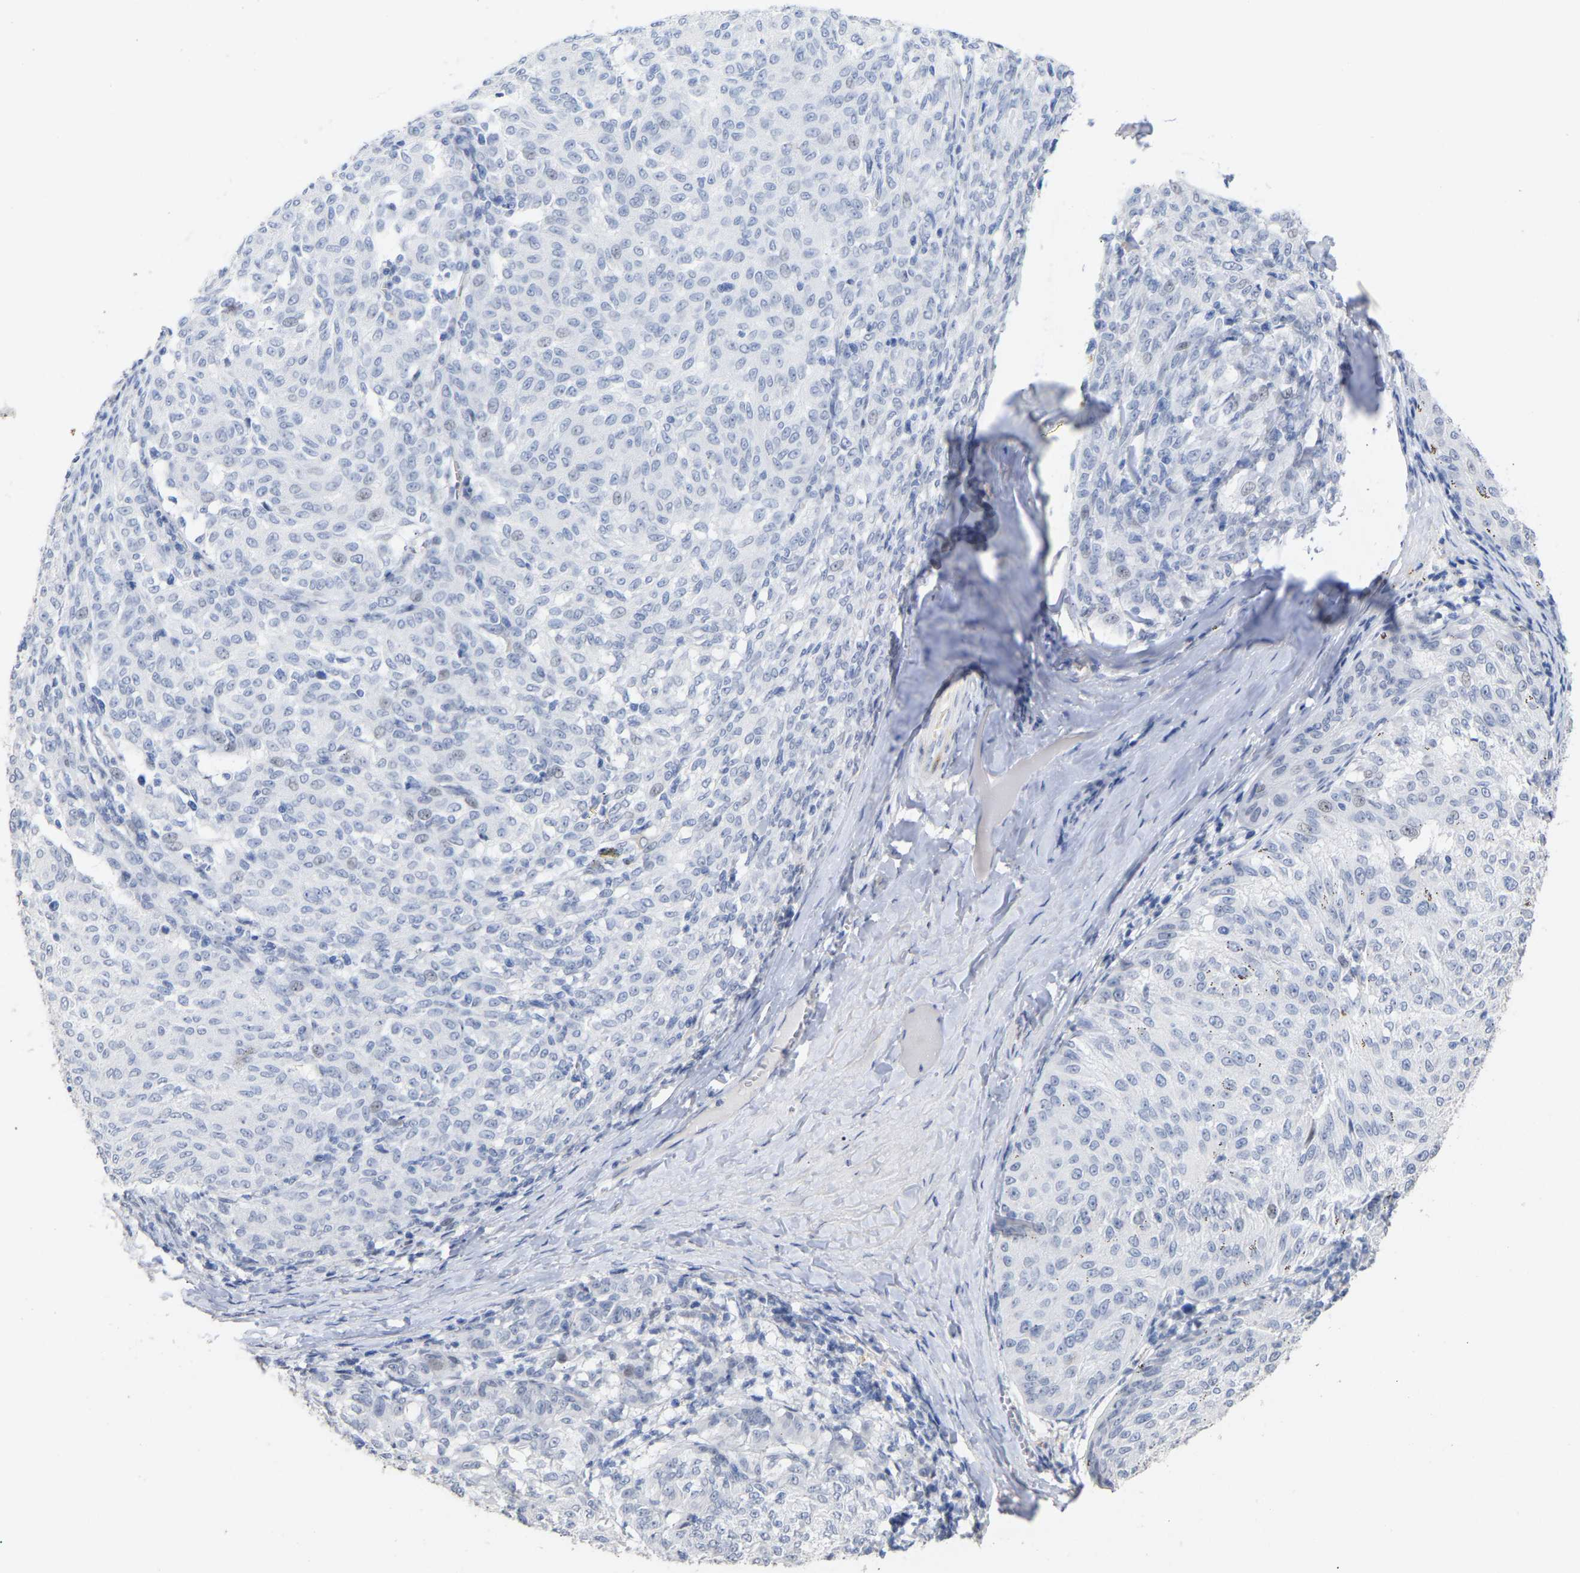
{"staining": {"intensity": "negative", "quantity": "none", "location": "none"}, "tissue": "melanoma", "cell_type": "Tumor cells", "image_type": "cancer", "snomed": [{"axis": "morphology", "description": "Malignant melanoma, NOS"}, {"axis": "topography", "description": "Skin"}], "caption": "There is no significant staining in tumor cells of malignant melanoma.", "gene": "AMPH", "patient": {"sex": "female", "age": 72}}